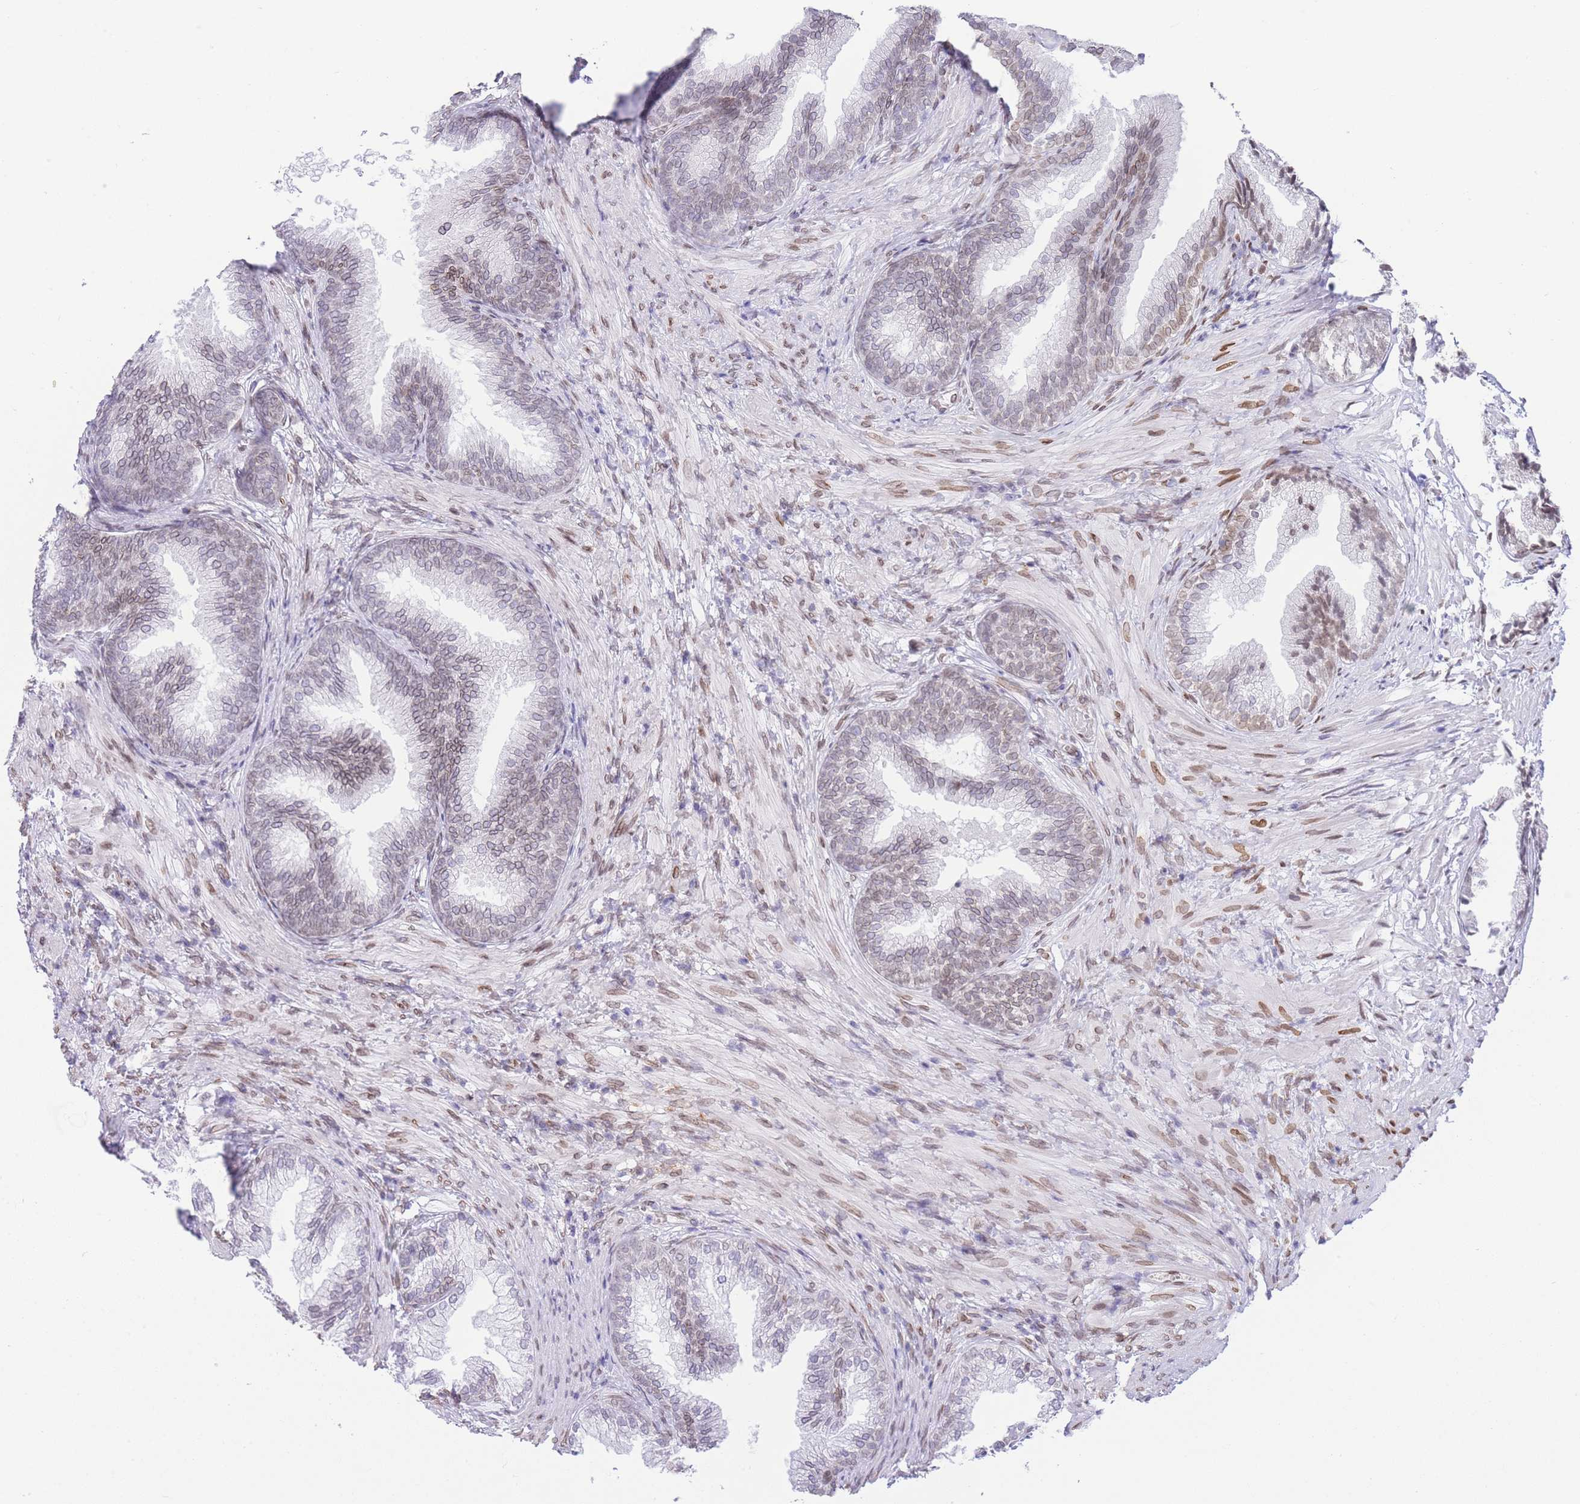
{"staining": {"intensity": "weak", "quantity": "25%-75%", "location": "nuclear"}, "tissue": "prostate", "cell_type": "Glandular cells", "image_type": "normal", "snomed": [{"axis": "morphology", "description": "Normal tissue, NOS"}, {"axis": "topography", "description": "Prostate"}], "caption": "High-magnification brightfield microscopy of unremarkable prostate stained with DAB (brown) and counterstained with hematoxylin (blue). glandular cells exhibit weak nuclear expression is identified in approximately25%-75% of cells. Using DAB (3,3'-diaminobenzidine) (brown) and hematoxylin (blue) stains, captured at high magnification using brightfield microscopy.", "gene": "OR10AD1", "patient": {"sex": "male", "age": 76}}